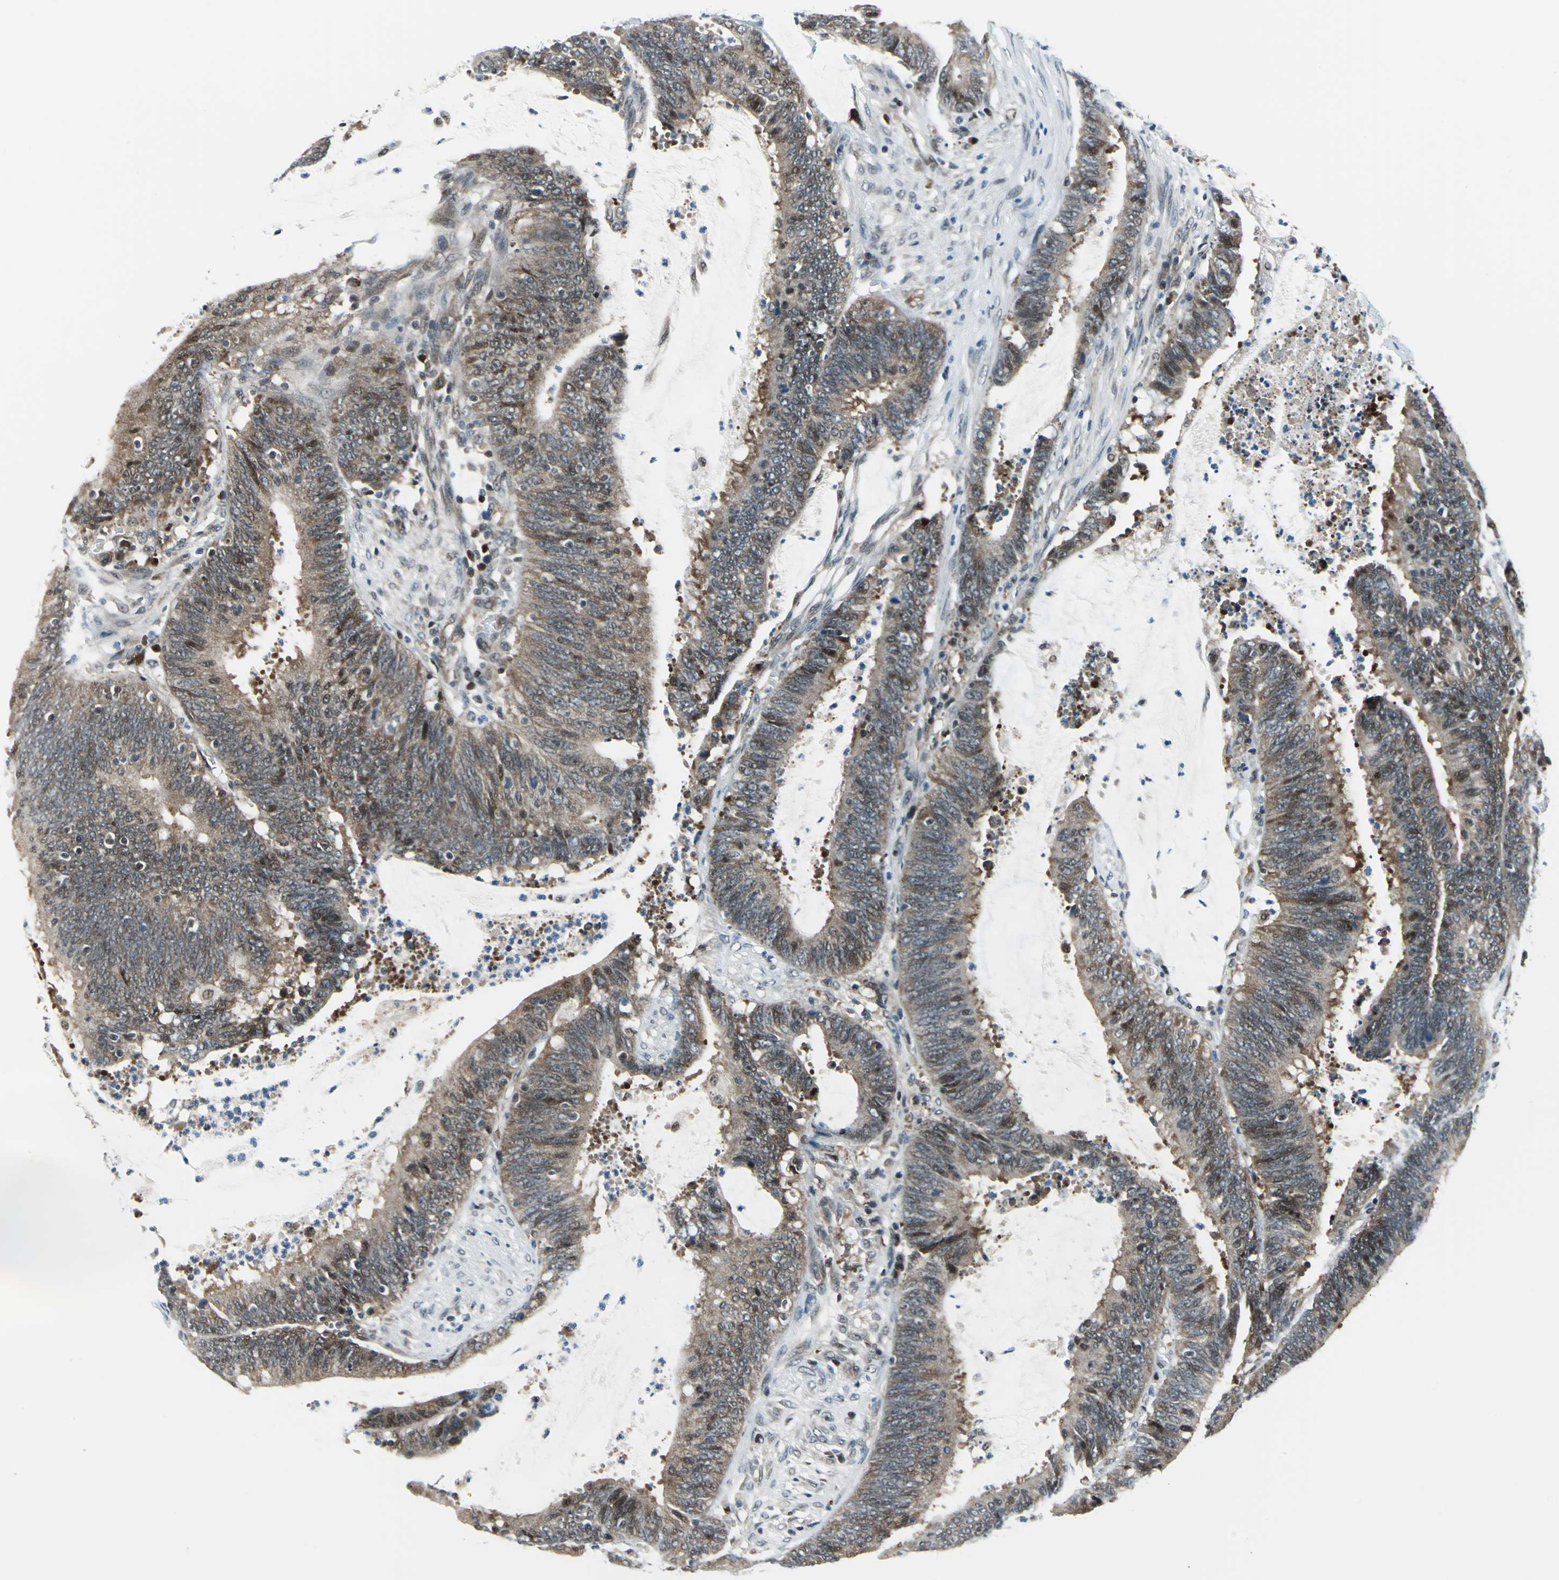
{"staining": {"intensity": "moderate", "quantity": "25%-75%", "location": "cytoplasmic/membranous"}, "tissue": "colorectal cancer", "cell_type": "Tumor cells", "image_type": "cancer", "snomed": [{"axis": "morphology", "description": "Adenocarcinoma, NOS"}, {"axis": "topography", "description": "Rectum"}], "caption": "Protein staining exhibits moderate cytoplasmic/membranous positivity in approximately 25%-75% of tumor cells in colorectal adenocarcinoma.", "gene": "POLR3K", "patient": {"sex": "female", "age": 66}}